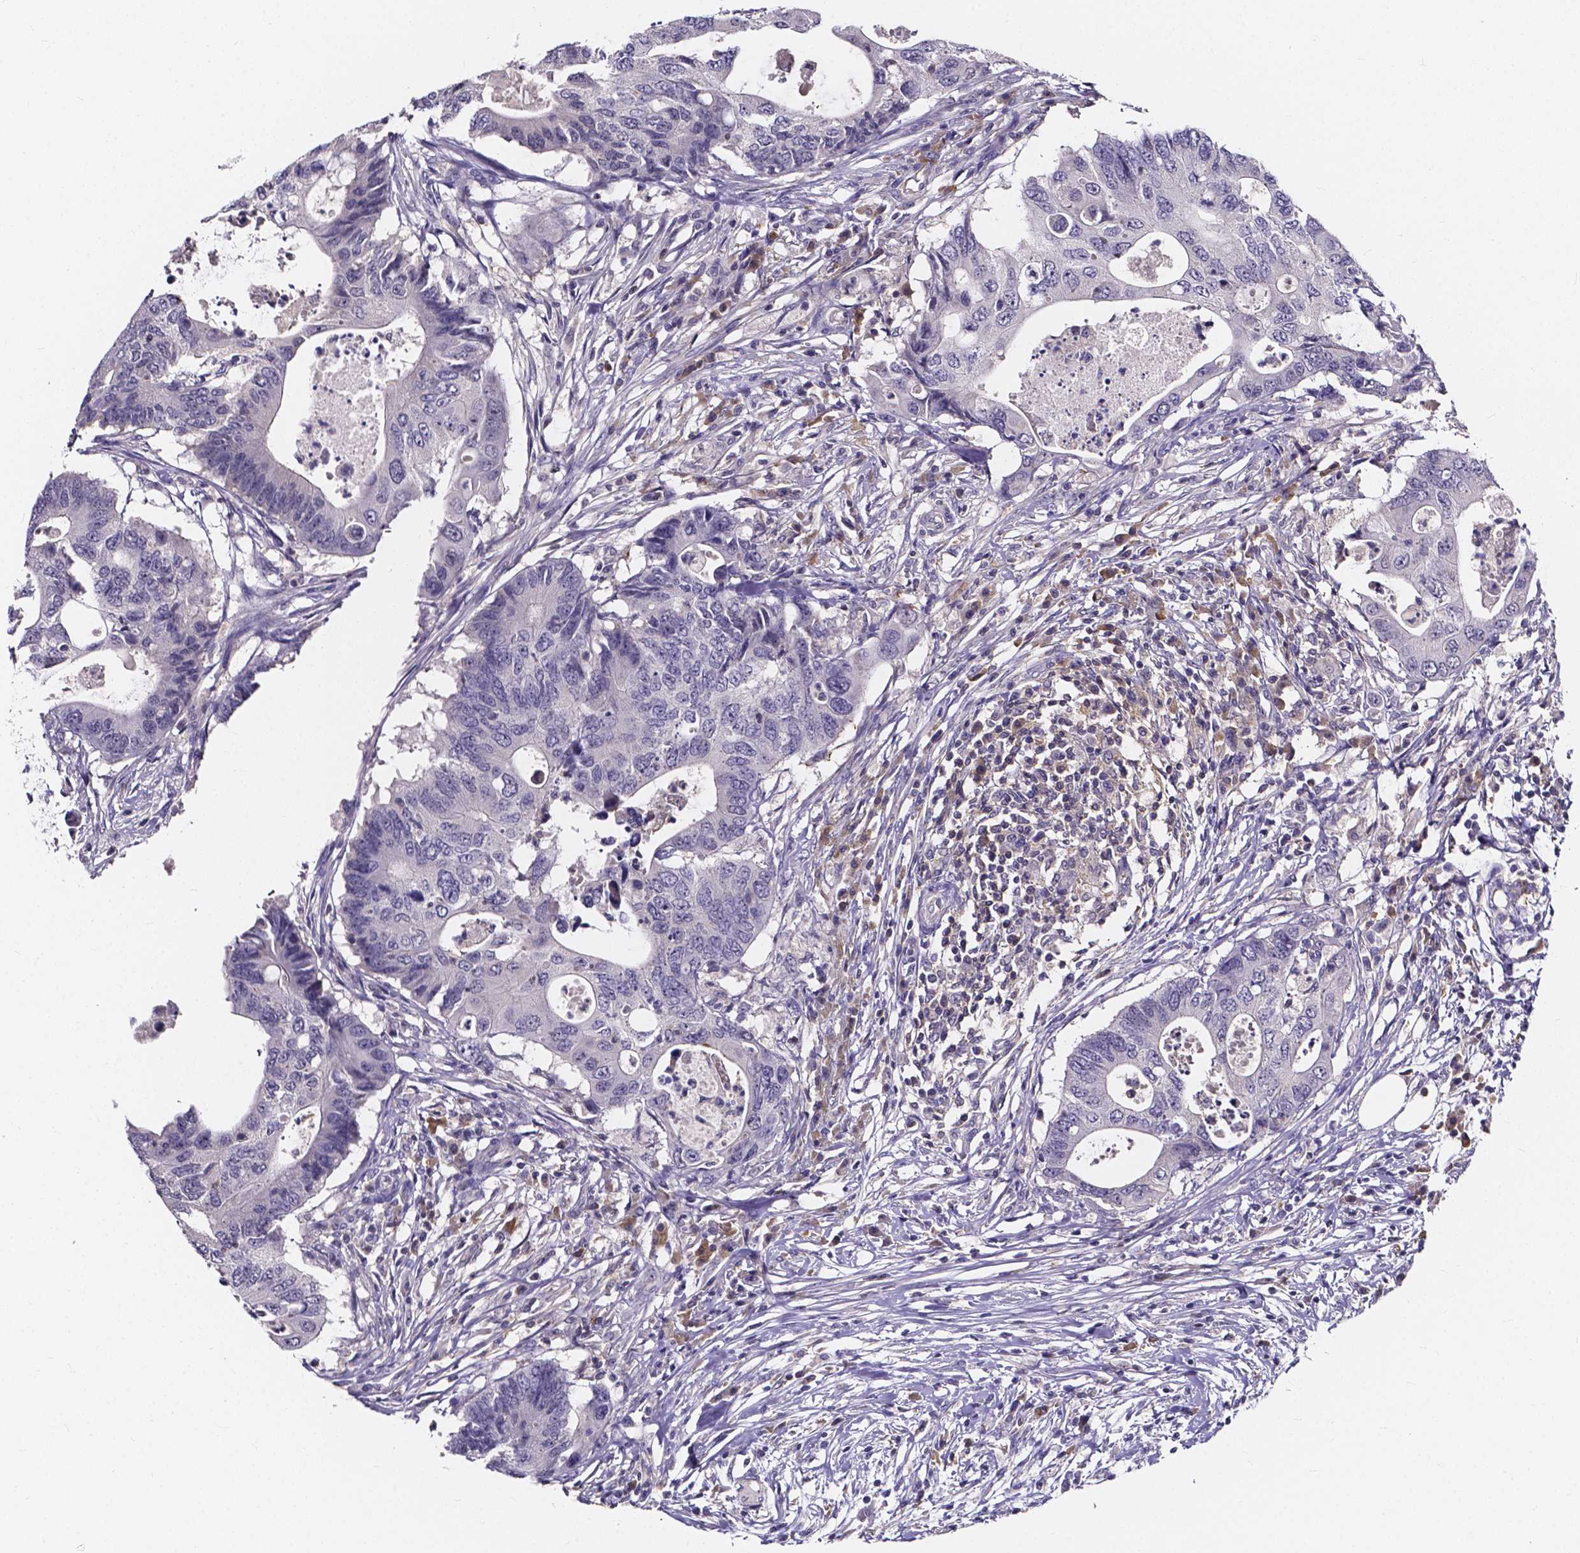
{"staining": {"intensity": "negative", "quantity": "none", "location": "none"}, "tissue": "colorectal cancer", "cell_type": "Tumor cells", "image_type": "cancer", "snomed": [{"axis": "morphology", "description": "Adenocarcinoma, NOS"}, {"axis": "topography", "description": "Colon"}], "caption": "The histopathology image demonstrates no staining of tumor cells in adenocarcinoma (colorectal). (DAB IHC with hematoxylin counter stain).", "gene": "SPOCD1", "patient": {"sex": "male", "age": 71}}